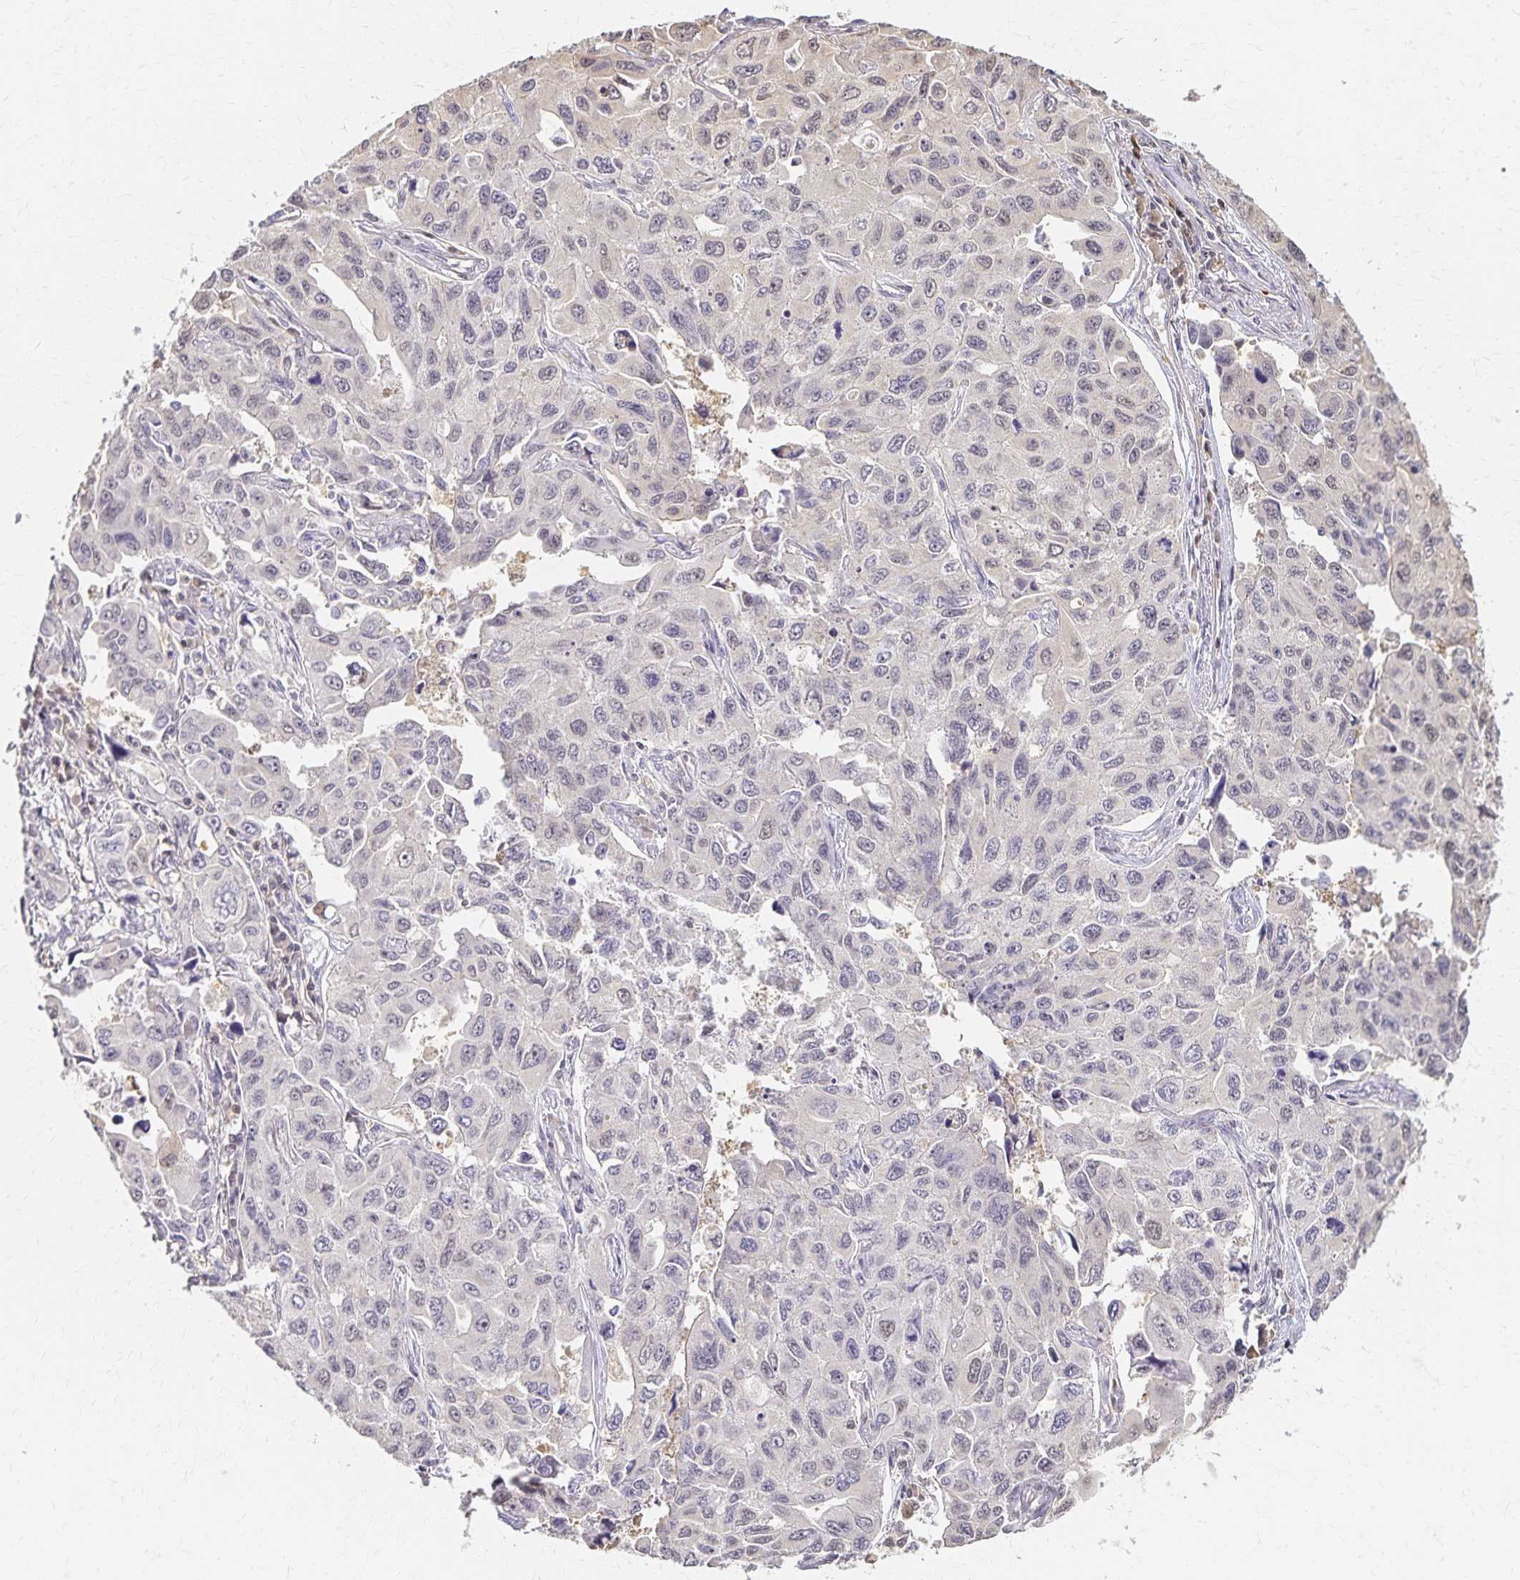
{"staining": {"intensity": "negative", "quantity": "none", "location": "none"}, "tissue": "lung cancer", "cell_type": "Tumor cells", "image_type": "cancer", "snomed": [{"axis": "morphology", "description": "Adenocarcinoma, NOS"}, {"axis": "topography", "description": "Lung"}], "caption": "High power microscopy image of an IHC photomicrograph of lung cancer, revealing no significant expression in tumor cells.", "gene": "AZGP1", "patient": {"sex": "male", "age": 64}}